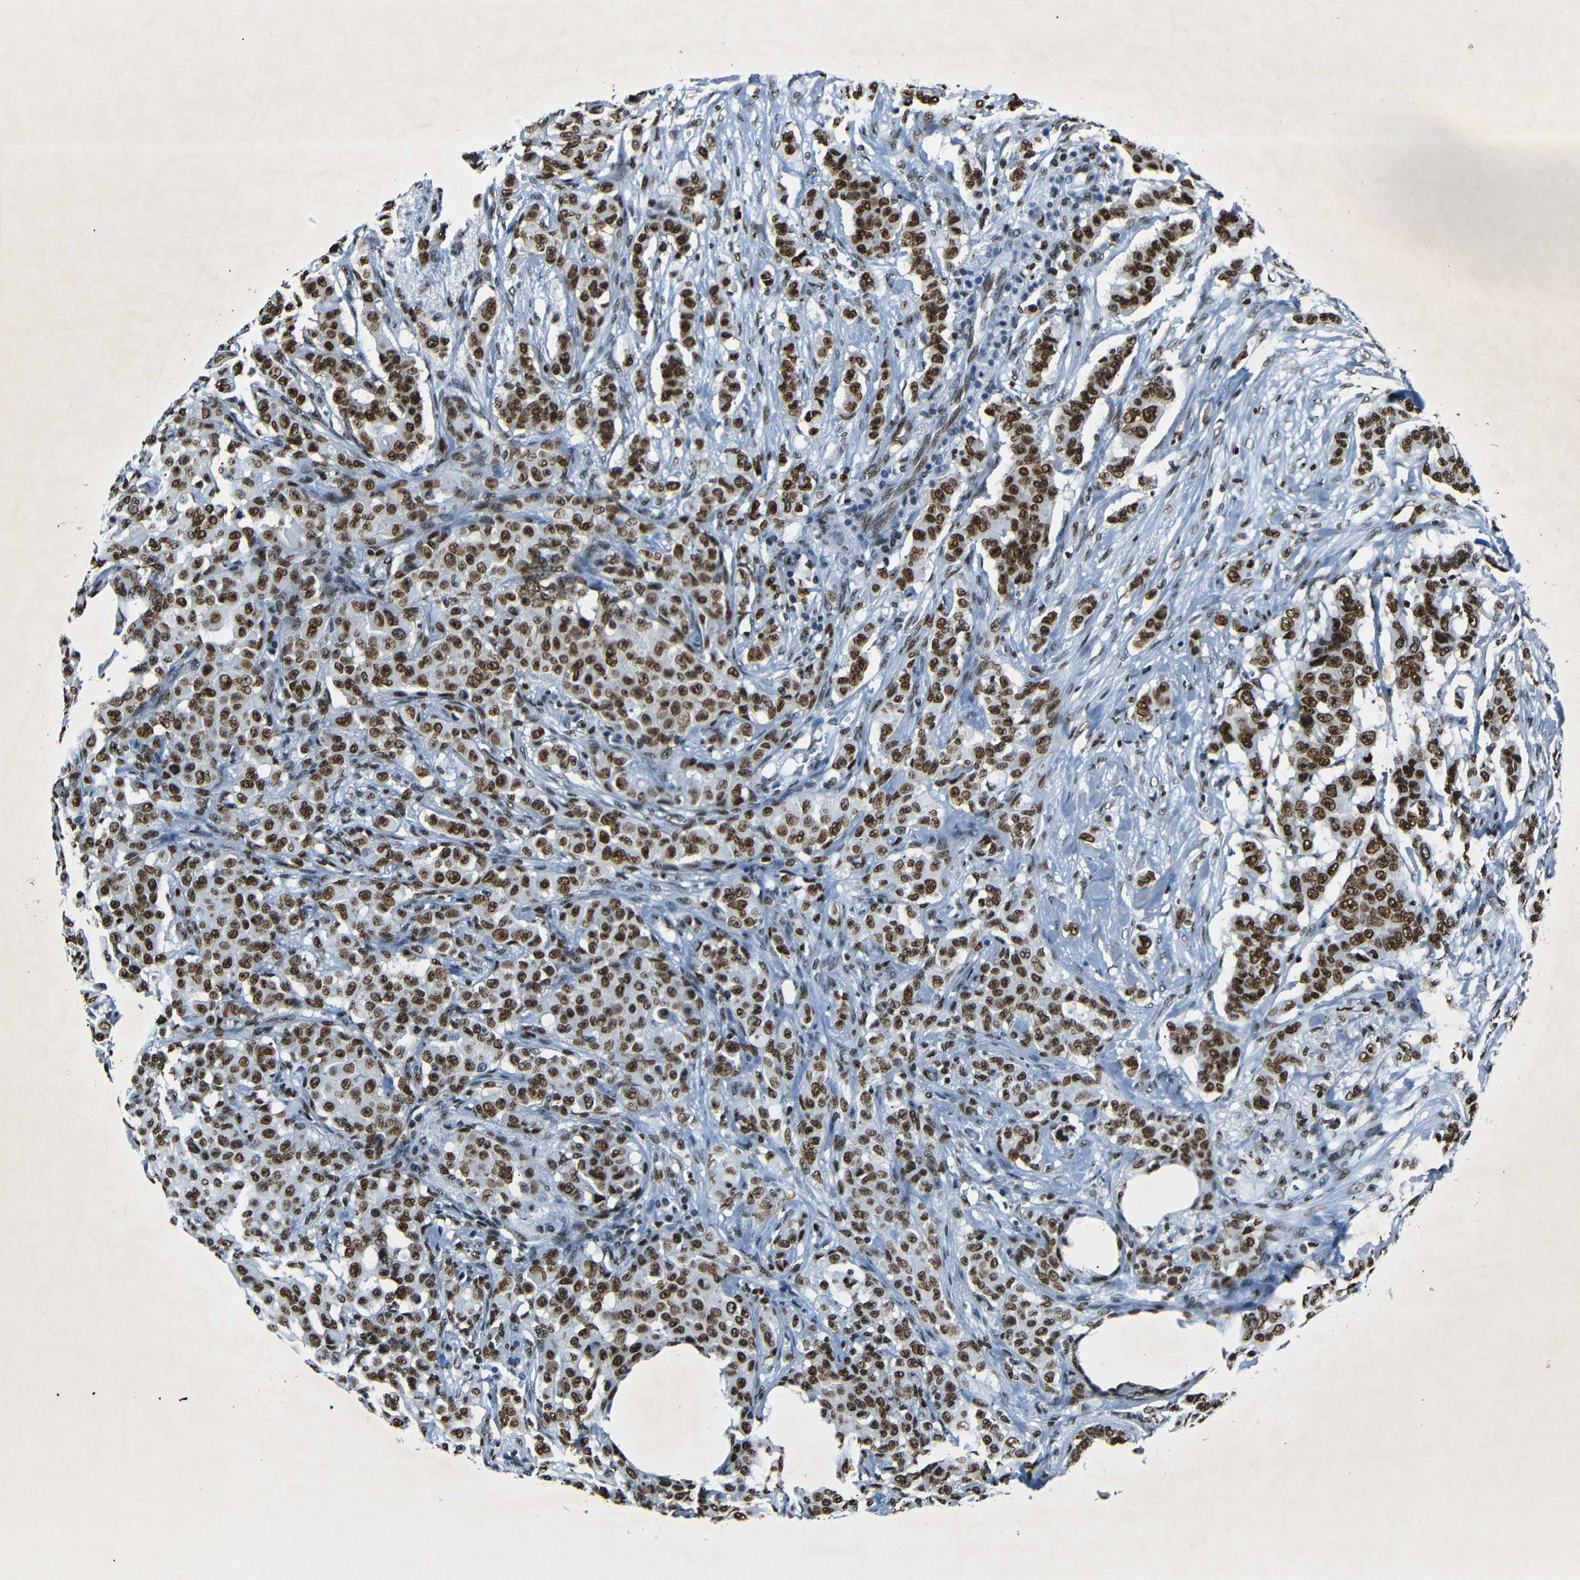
{"staining": {"intensity": "strong", "quantity": ">75%", "location": "nuclear"}, "tissue": "breast cancer", "cell_type": "Tumor cells", "image_type": "cancer", "snomed": [{"axis": "morphology", "description": "Duct carcinoma"}, {"axis": "topography", "description": "Breast"}], "caption": "Protein expression analysis of human breast invasive ductal carcinoma reveals strong nuclear staining in about >75% of tumor cells.", "gene": "HMGN1", "patient": {"sex": "female", "age": 40}}